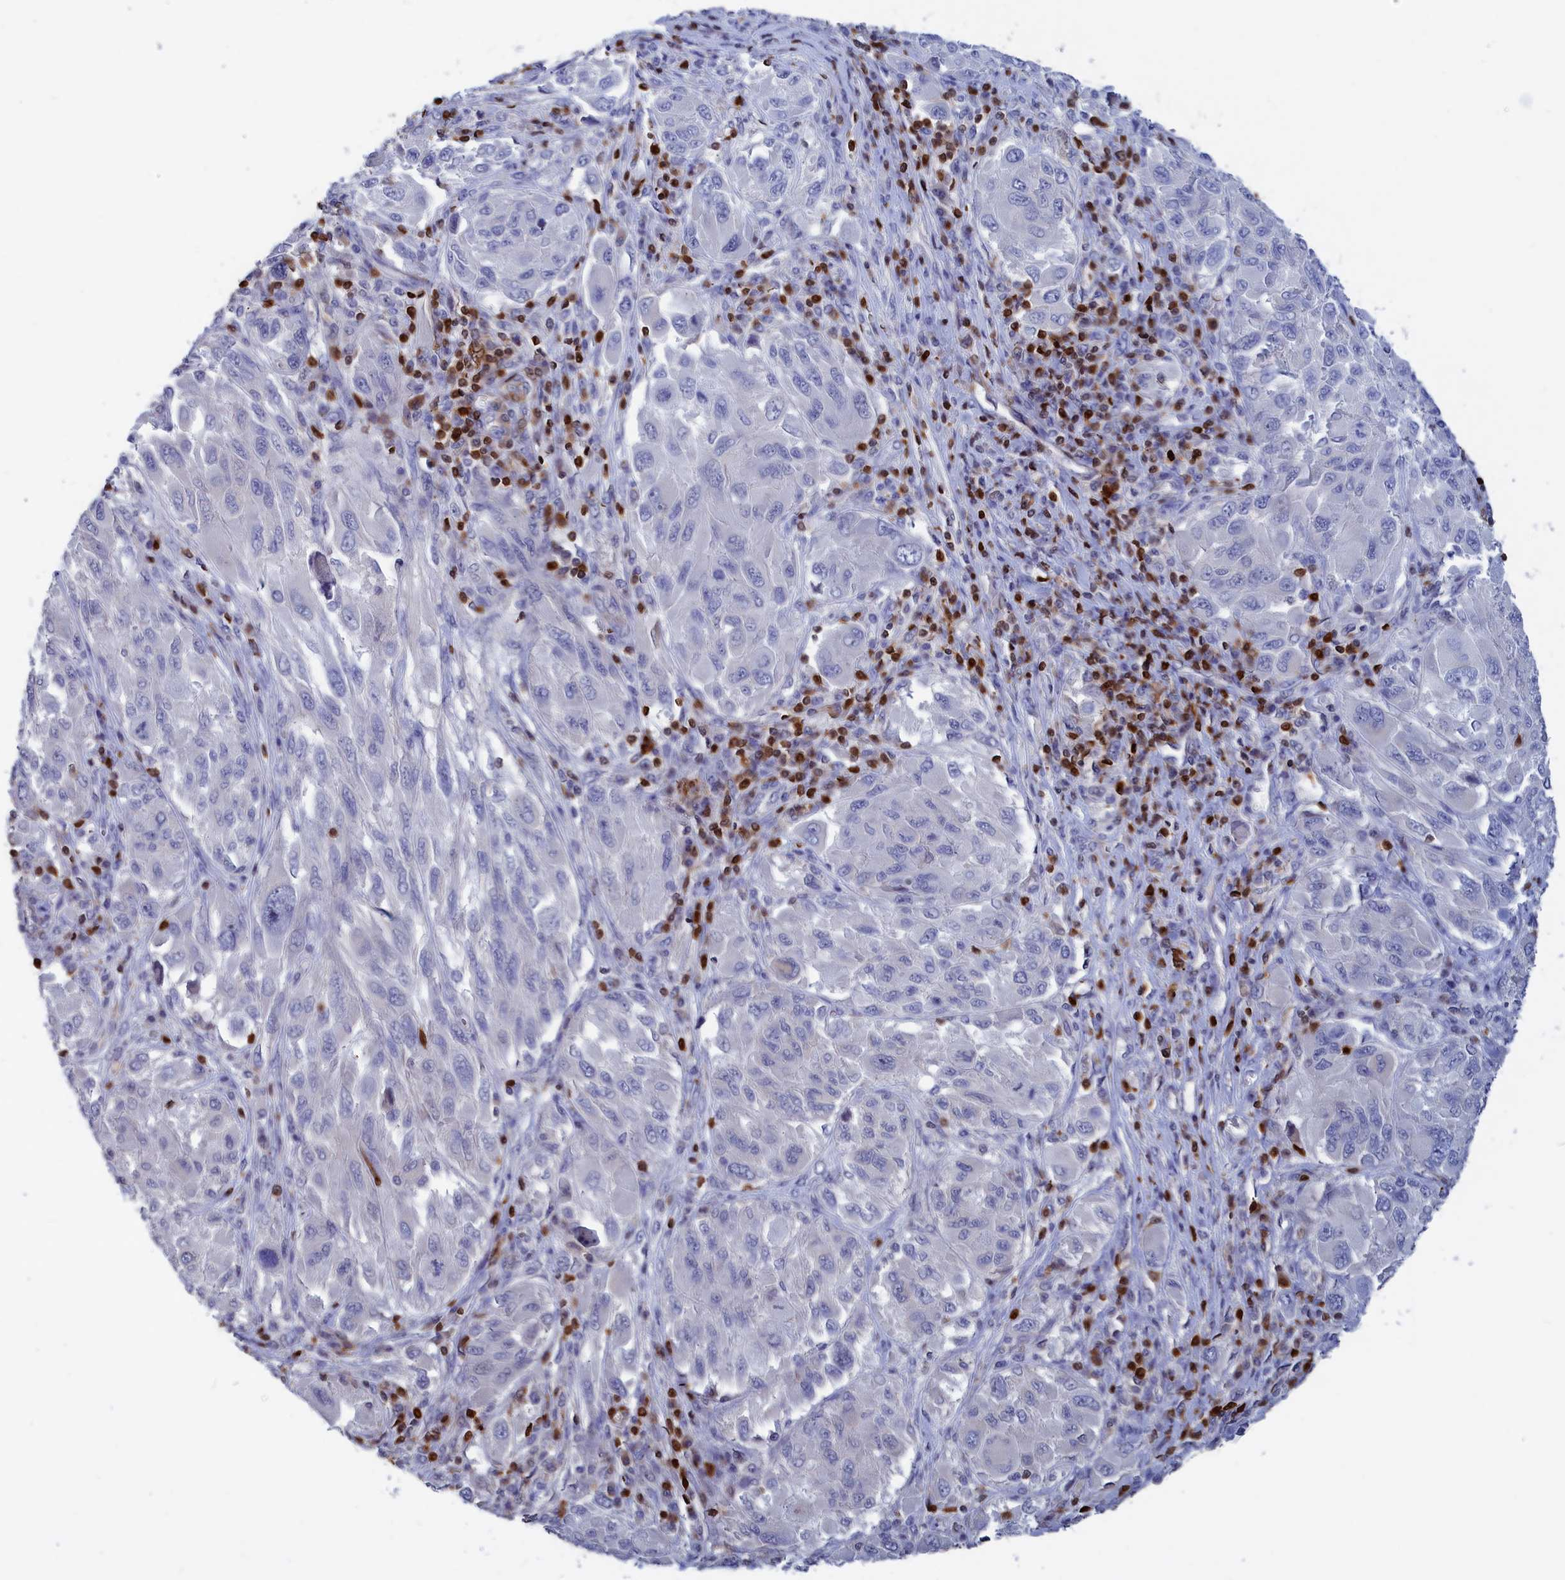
{"staining": {"intensity": "negative", "quantity": "none", "location": "none"}, "tissue": "melanoma", "cell_type": "Tumor cells", "image_type": "cancer", "snomed": [{"axis": "morphology", "description": "Malignant melanoma, NOS"}, {"axis": "topography", "description": "Skin"}], "caption": "Image shows no significant protein staining in tumor cells of malignant melanoma.", "gene": "CRIP1", "patient": {"sex": "female", "age": 91}}